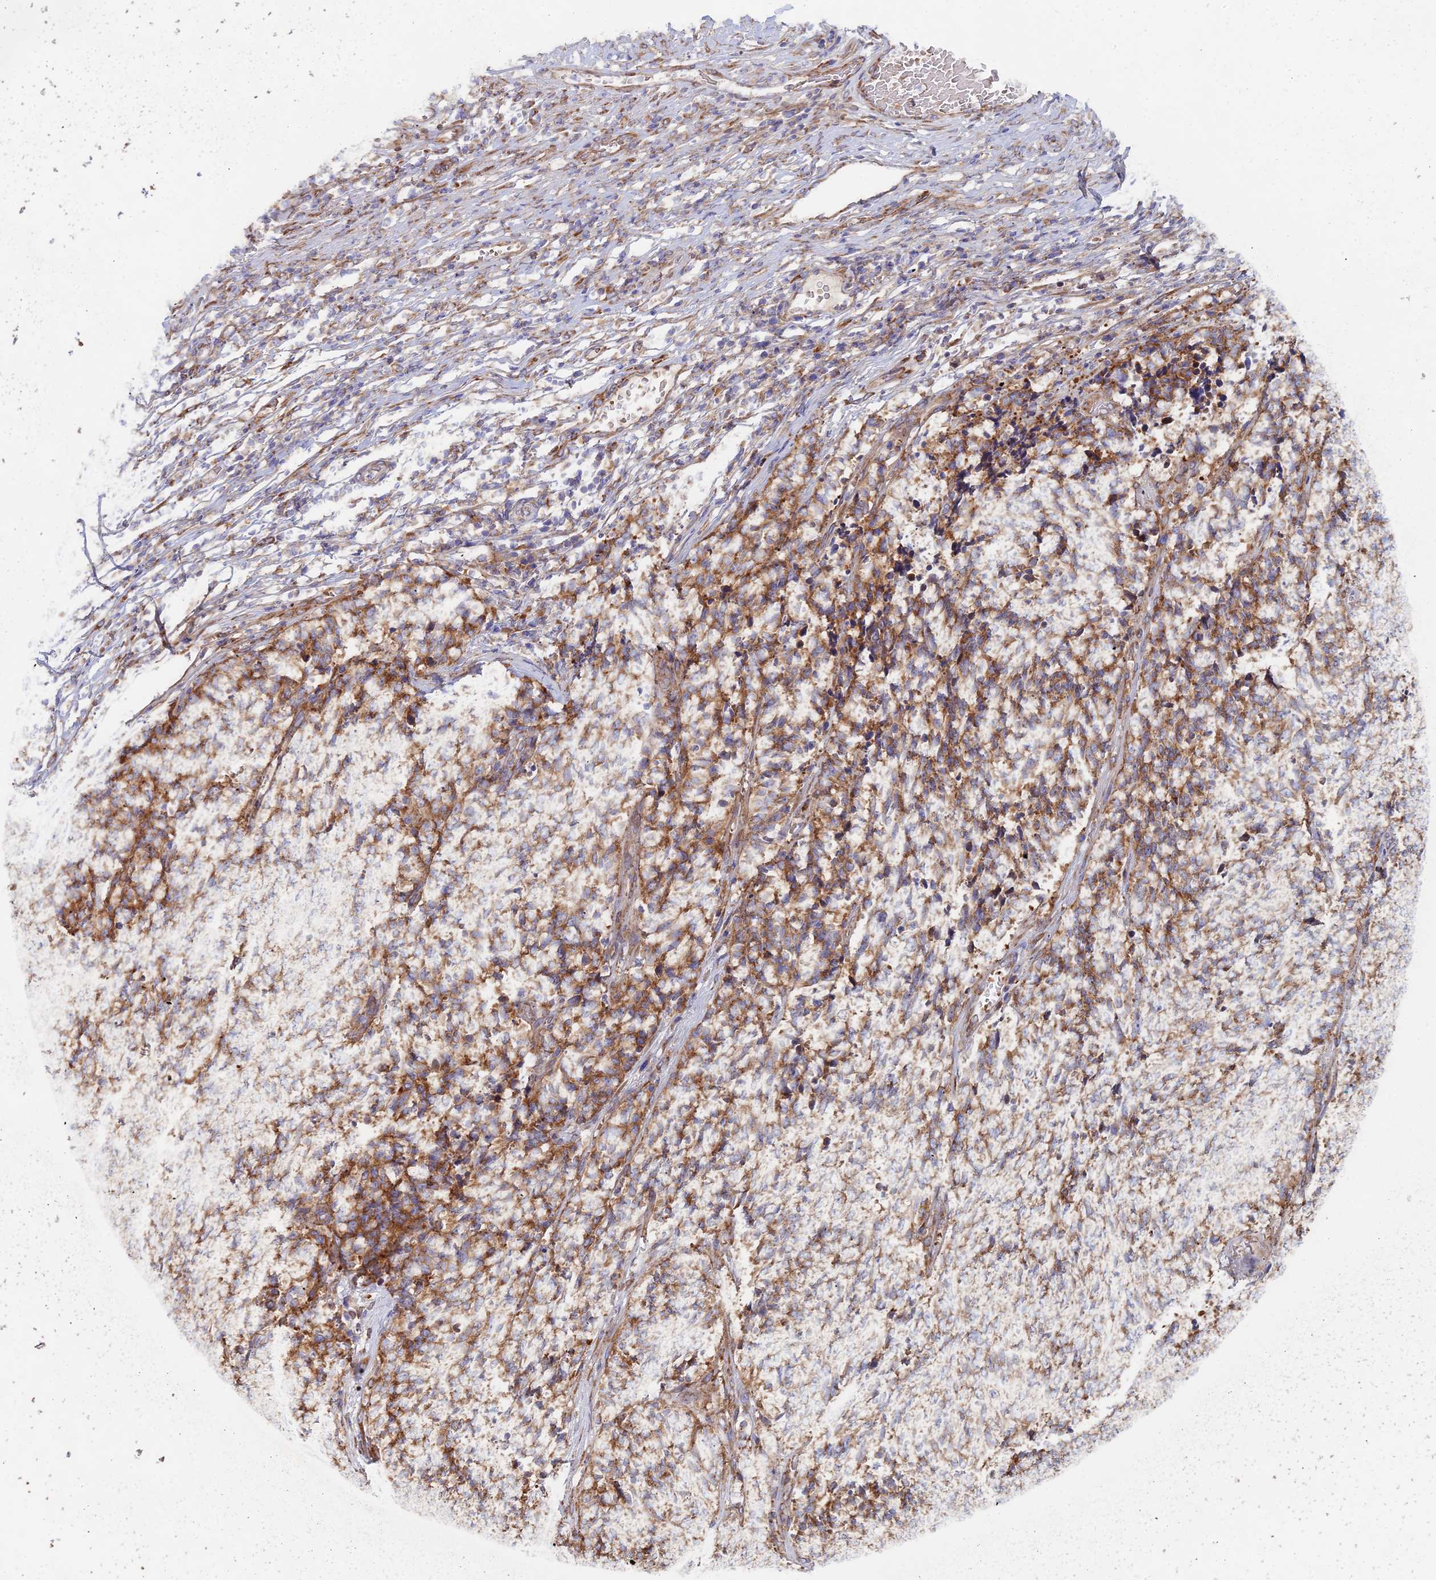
{"staining": {"intensity": "moderate", "quantity": "25%-75%", "location": "cytoplasmic/membranous"}, "tissue": "cervical cancer", "cell_type": "Tumor cells", "image_type": "cancer", "snomed": [{"axis": "morphology", "description": "Squamous cell carcinoma, NOS"}, {"axis": "topography", "description": "Cervix"}], "caption": "IHC (DAB (3,3'-diaminobenzidine)) staining of human cervical cancer (squamous cell carcinoma) displays moderate cytoplasmic/membranous protein positivity in about 25%-75% of tumor cells.", "gene": "ELOF1", "patient": {"sex": "female", "age": 29}}